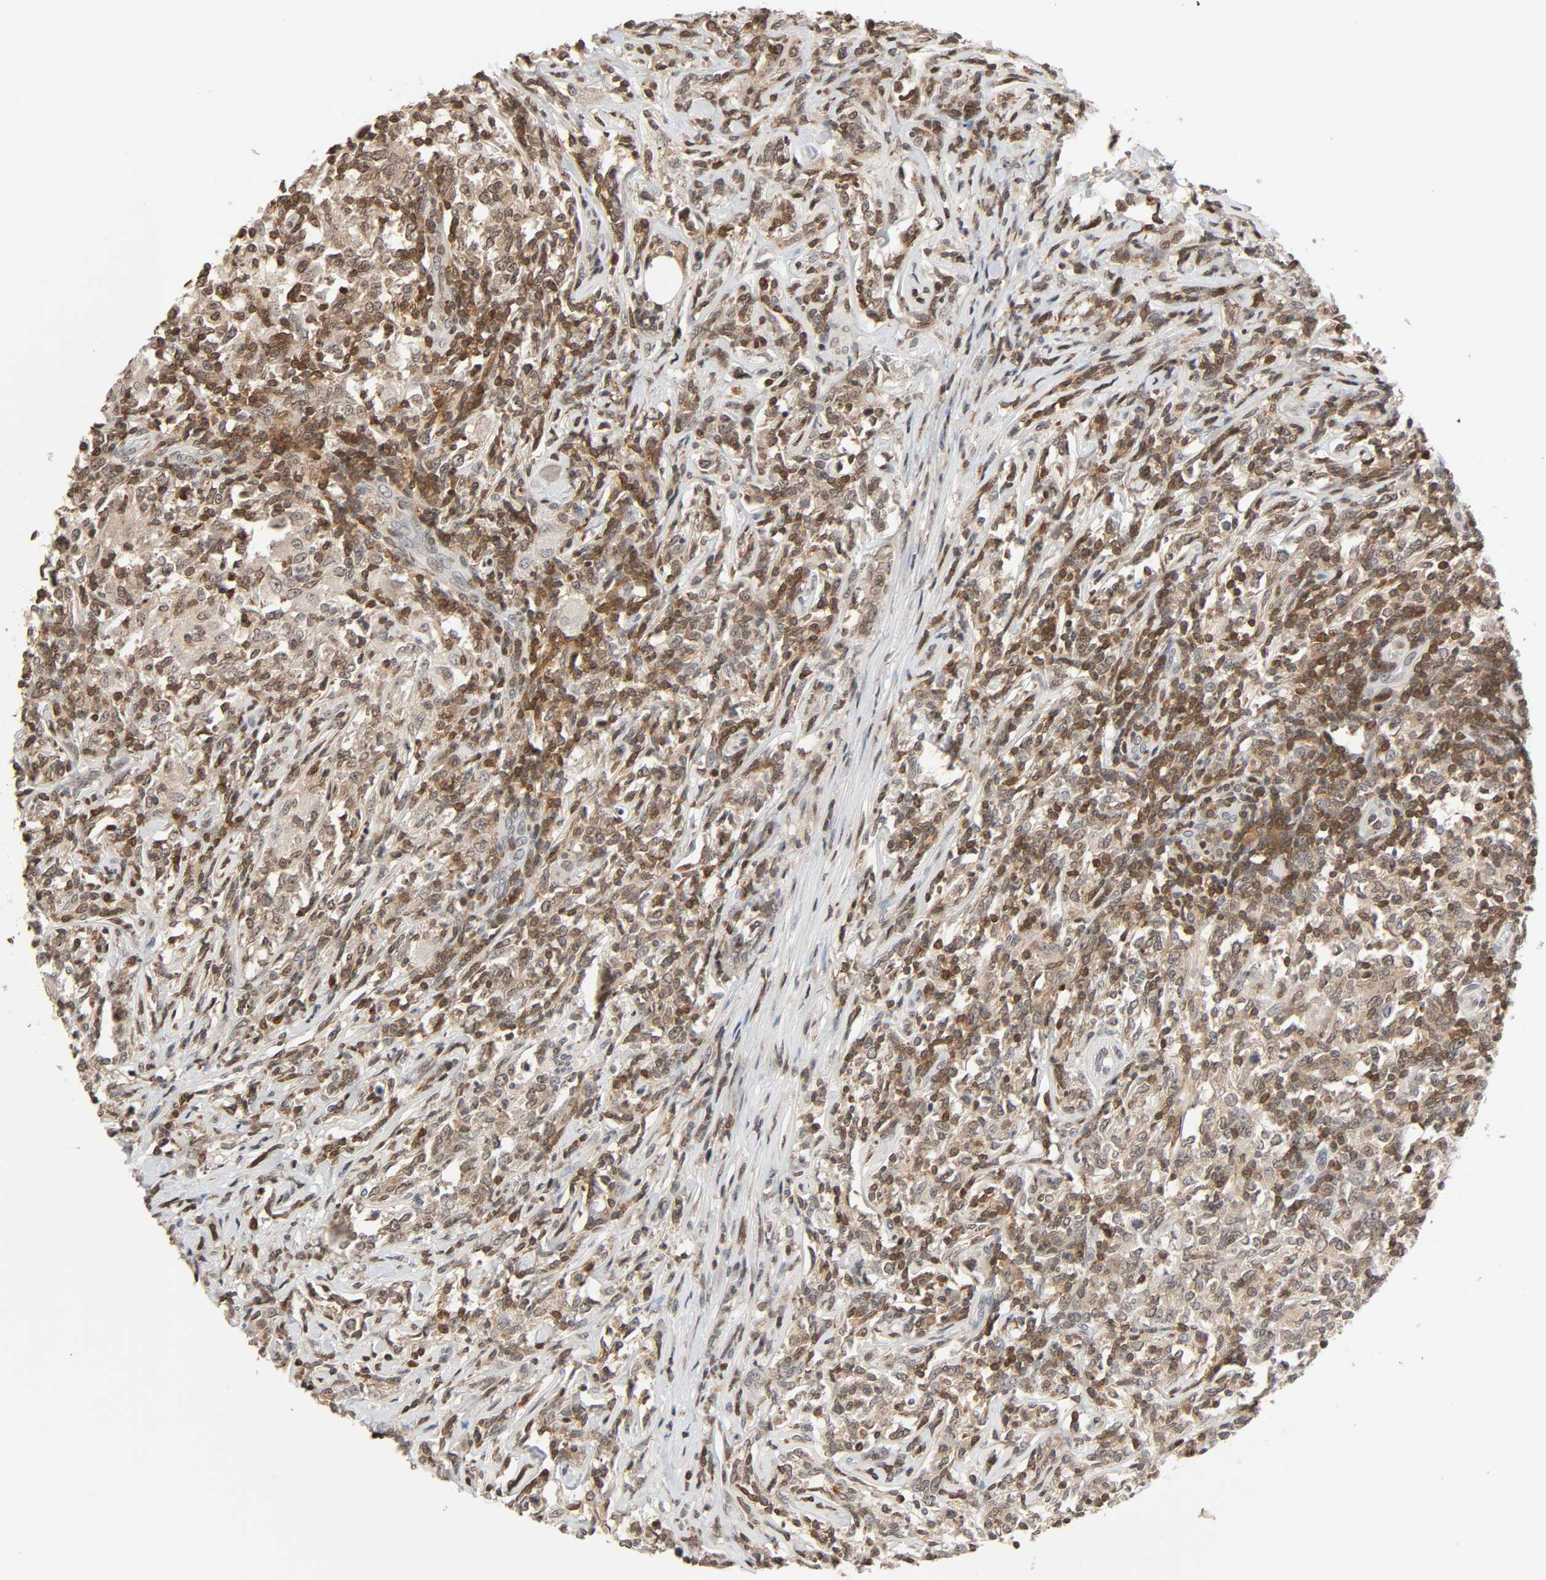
{"staining": {"intensity": "moderate", "quantity": ">75%", "location": "cytoplasmic/membranous"}, "tissue": "lymphoma", "cell_type": "Tumor cells", "image_type": "cancer", "snomed": [{"axis": "morphology", "description": "Malignant lymphoma, non-Hodgkin's type, High grade"}, {"axis": "topography", "description": "Lymph node"}], "caption": "Lymphoma was stained to show a protein in brown. There is medium levels of moderate cytoplasmic/membranous expression in approximately >75% of tumor cells.", "gene": "STK4", "patient": {"sex": "female", "age": 84}}